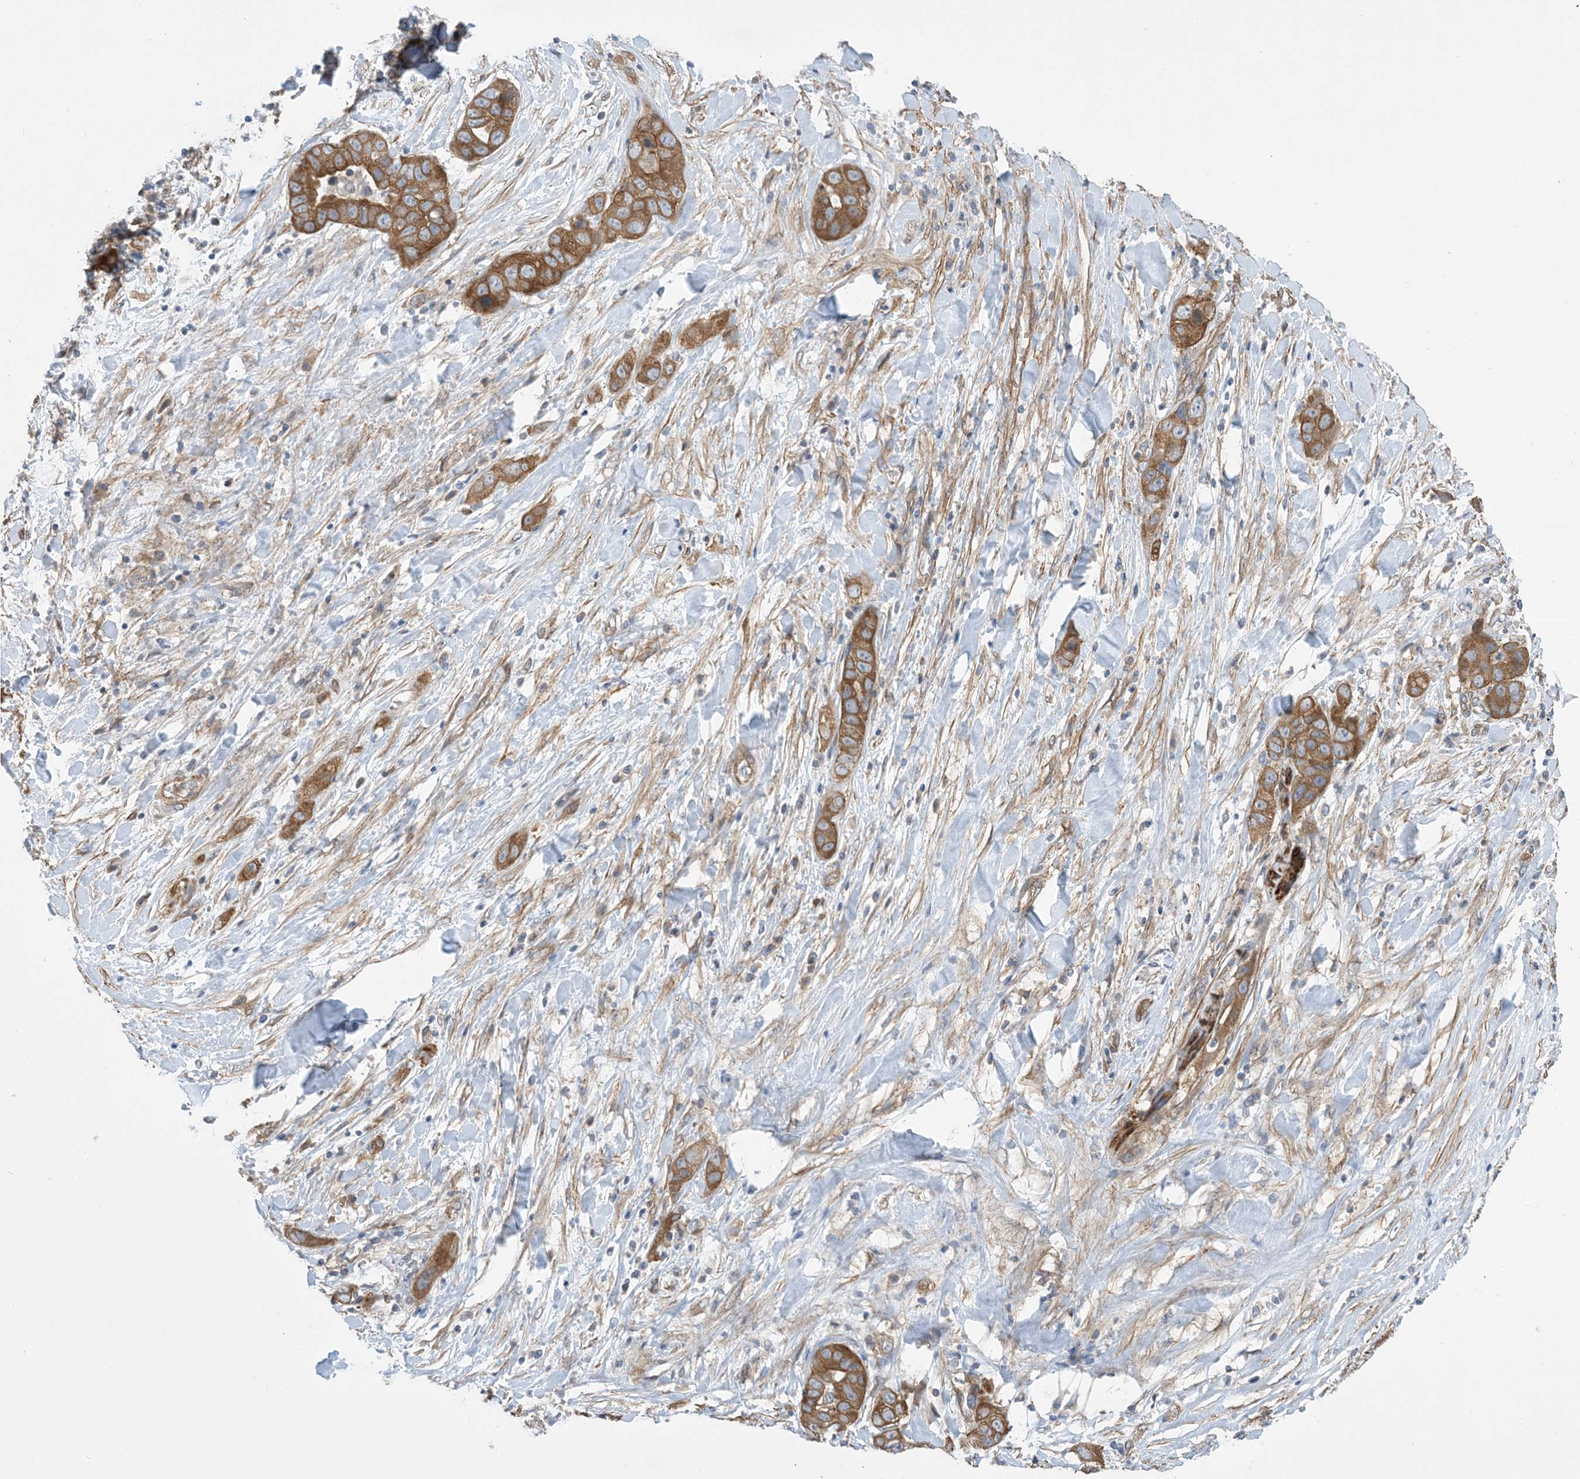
{"staining": {"intensity": "moderate", "quantity": ">75%", "location": "cytoplasmic/membranous"}, "tissue": "liver cancer", "cell_type": "Tumor cells", "image_type": "cancer", "snomed": [{"axis": "morphology", "description": "Cholangiocarcinoma"}, {"axis": "topography", "description": "Liver"}], "caption": "Immunohistochemistry staining of liver cancer, which exhibits medium levels of moderate cytoplasmic/membranous positivity in approximately >75% of tumor cells indicating moderate cytoplasmic/membranous protein expression. The staining was performed using DAB (3,3'-diaminobenzidine) (brown) for protein detection and nuclei were counterstained in hematoxylin (blue).", "gene": "EHBP1", "patient": {"sex": "female", "age": 52}}